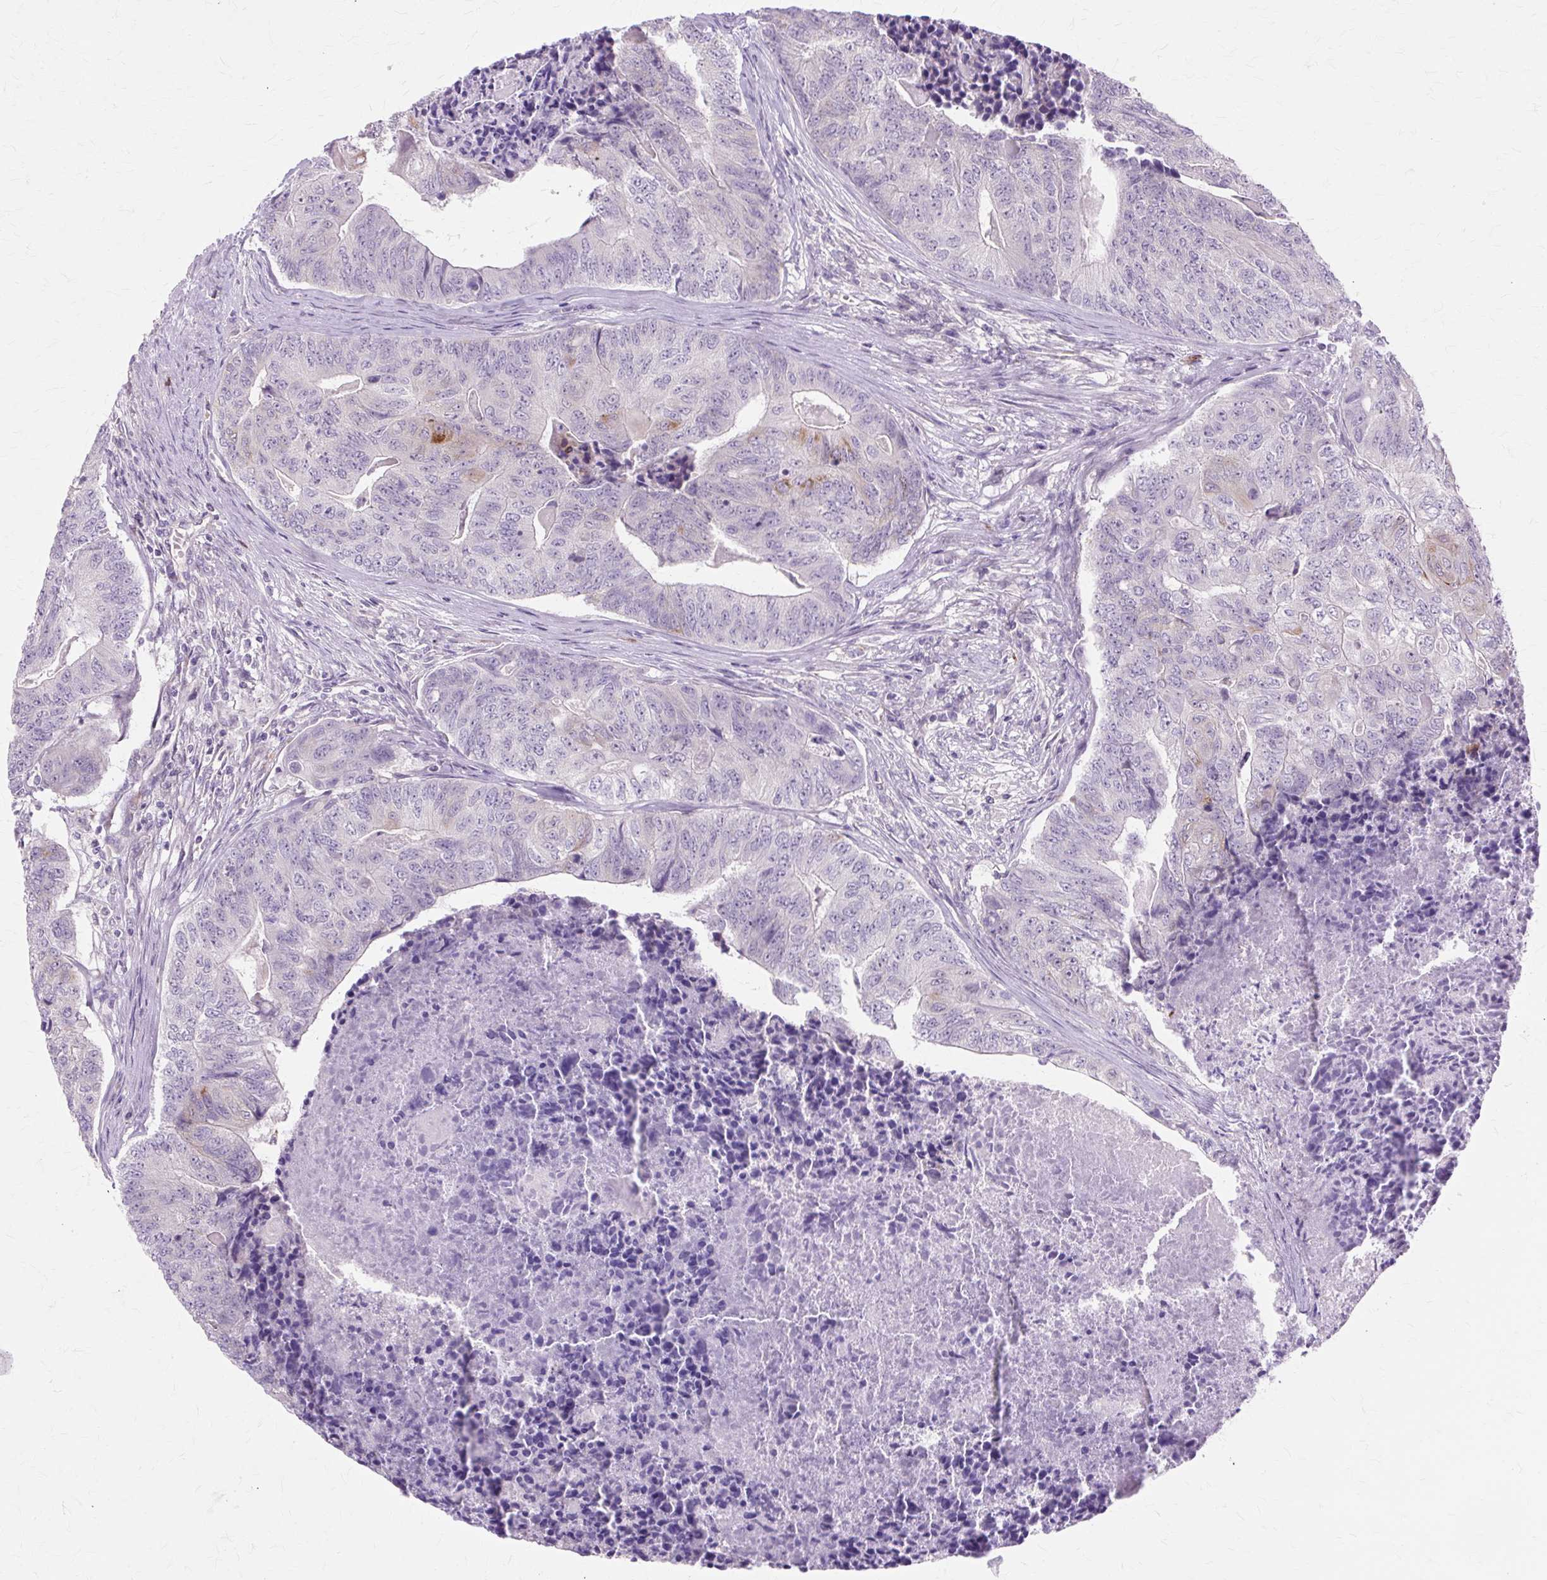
{"staining": {"intensity": "negative", "quantity": "none", "location": "none"}, "tissue": "colorectal cancer", "cell_type": "Tumor cells", "image_type": "cancer", "snomed": [{"axis": "morphology", "description": "Adenocarcinoma, NOS"}, {"axis": "topography", "description": "Colon"}], "caption": "DAB immunohistochemical staining of human colorectal cancer (adenocarcinoma) shows no significant staining in tumor cells.", "gene": "ZNF35", "patient": {"sex": "female", "age": 67}}